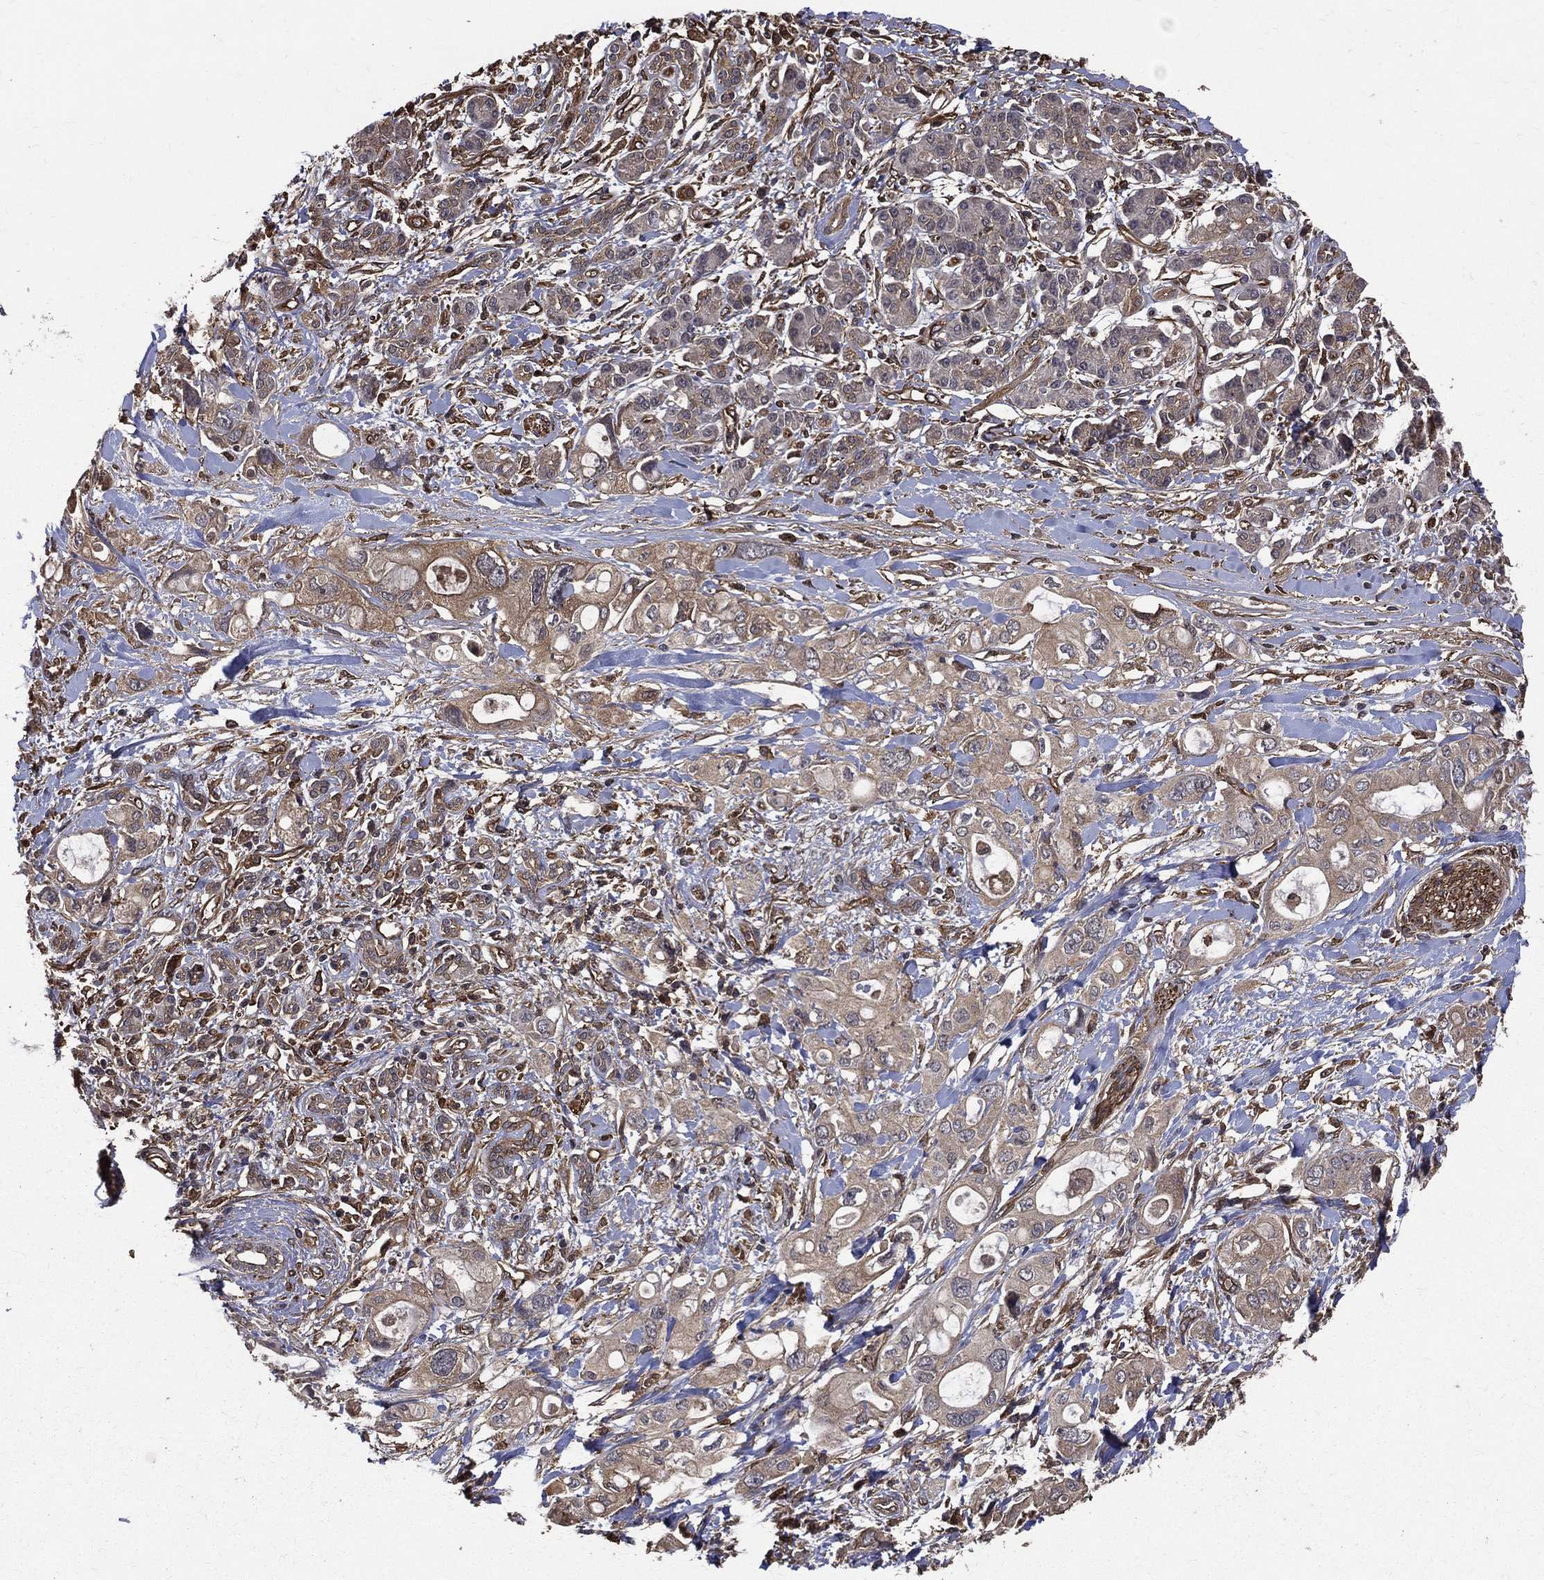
{"staining": {"intensity": "weak", "quantity": "25%-75%", "location": "cytoplasmic/membranous"}, "tissue": "pancreatic cancer", "cell_type": "Tumor cells", "image_type": "cancer", "snomed": [{"axis": "morphology", "description": "Adenocarcinoma, NOS"}, {"axis": "topography", "description": "Pancreas"}], "caption": "A photomicrograph of human pancreatic adenocarcinoma stained for a protein demonstrates weak cytoplasmic/membranous brown staining in tumor cells. The staining was performed using DAB (3,3'-diaminobenzidine) to visualize the protein expression in brown, while the nuclei were stained in blue with hematoxylin (Magnification: 20x).", "gene": "DPYSL2", "patient": {"sex": "female", "age": 56}}